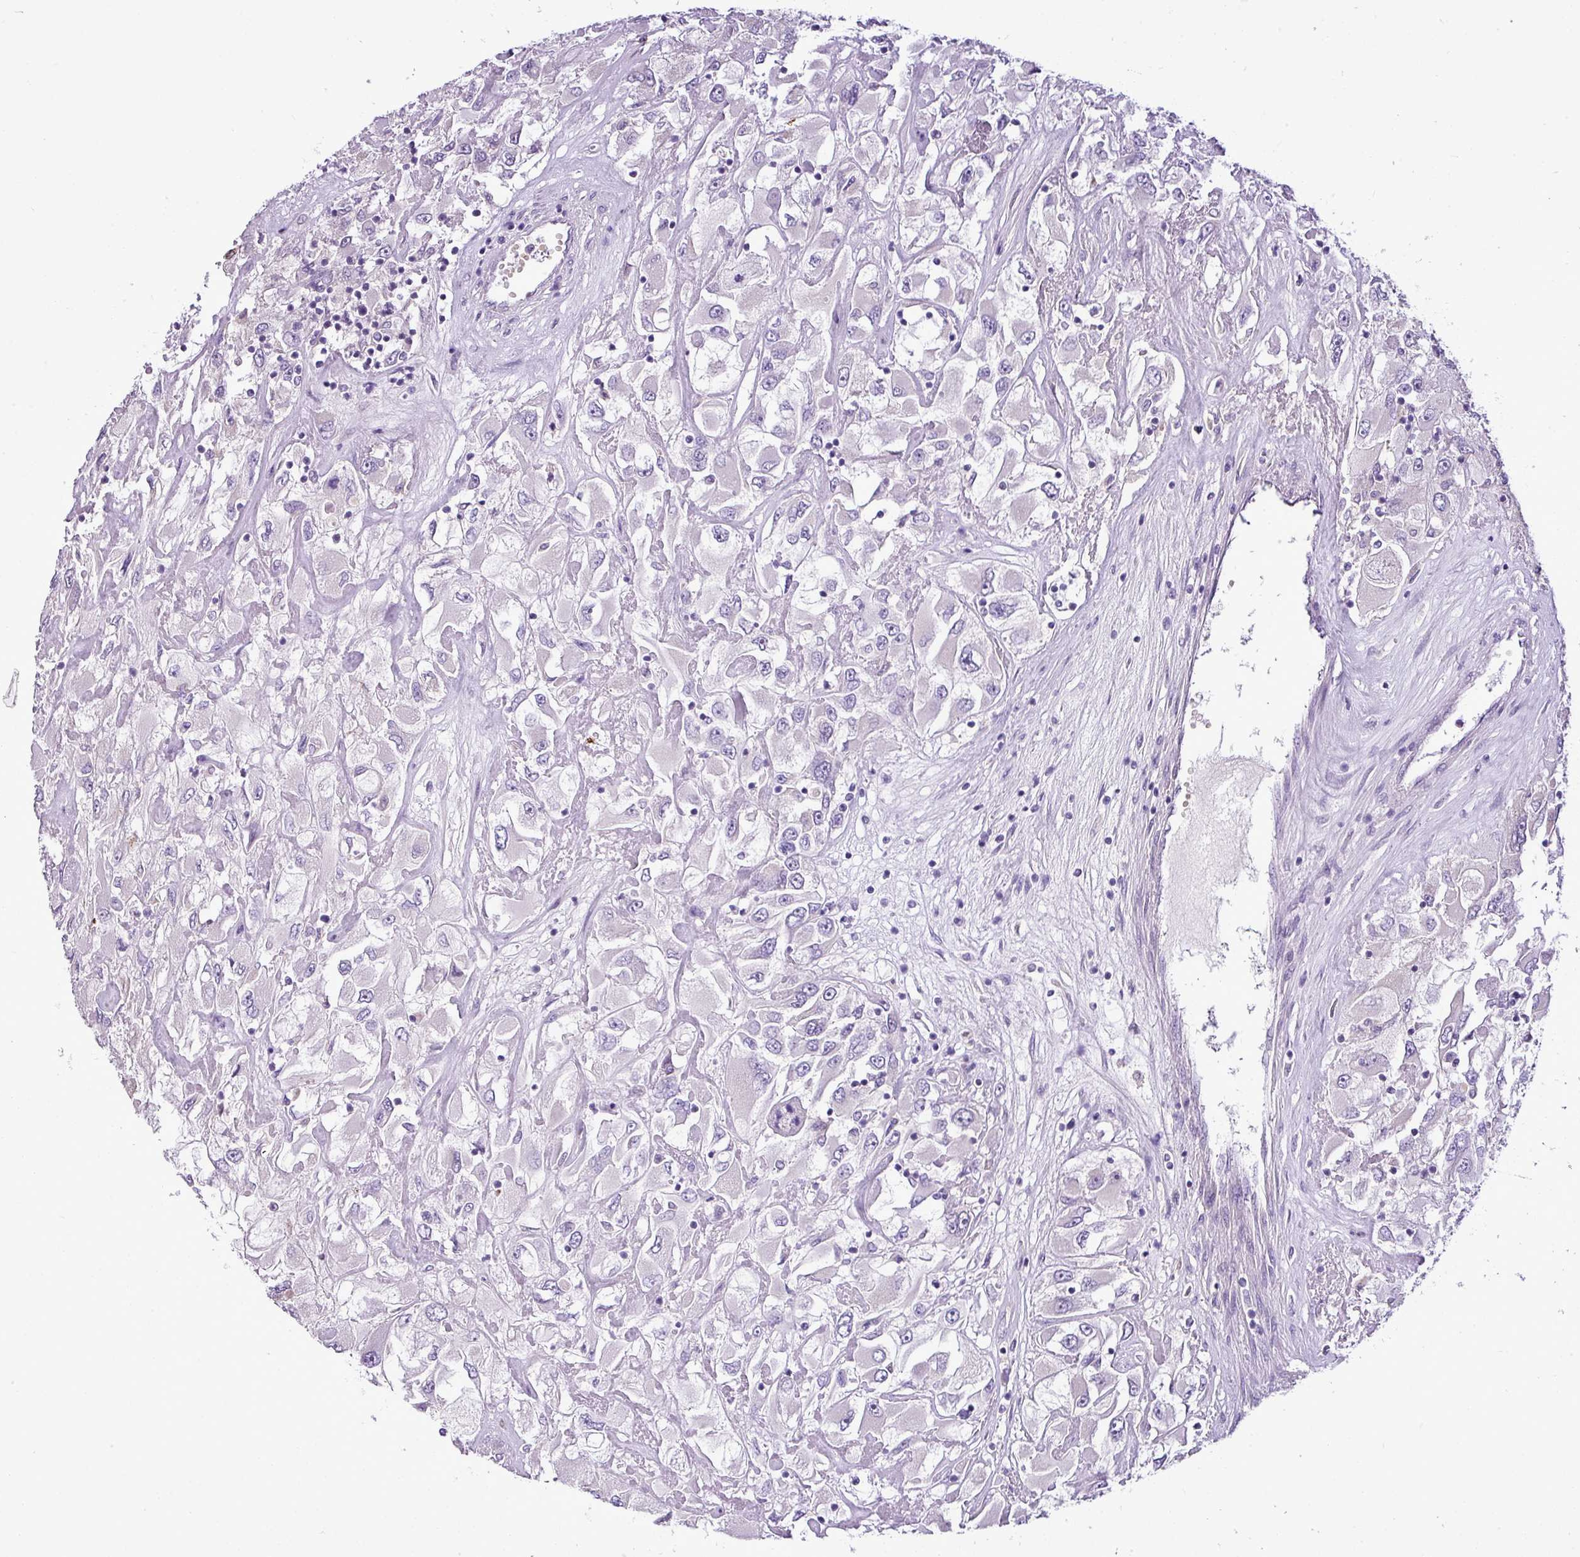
{"staining": {"intensity": "negative", "quantity": "none", "location": "none"}, "tissue": "renal cancer", "cell_type": "Tumor cells", "image_type": "cancer", "snomed": [{"axis": "morphology", "description": "Adenocarcinoma, NOS"}, {"axis": "topography", "description": "Kidney"}], "caption": "The immunohistochemistry histopathology image has no significant expression in tumor cells of renal cancer tissue.", "gene": "IL17A", "patient": {"sex": "female", "age": 52}}